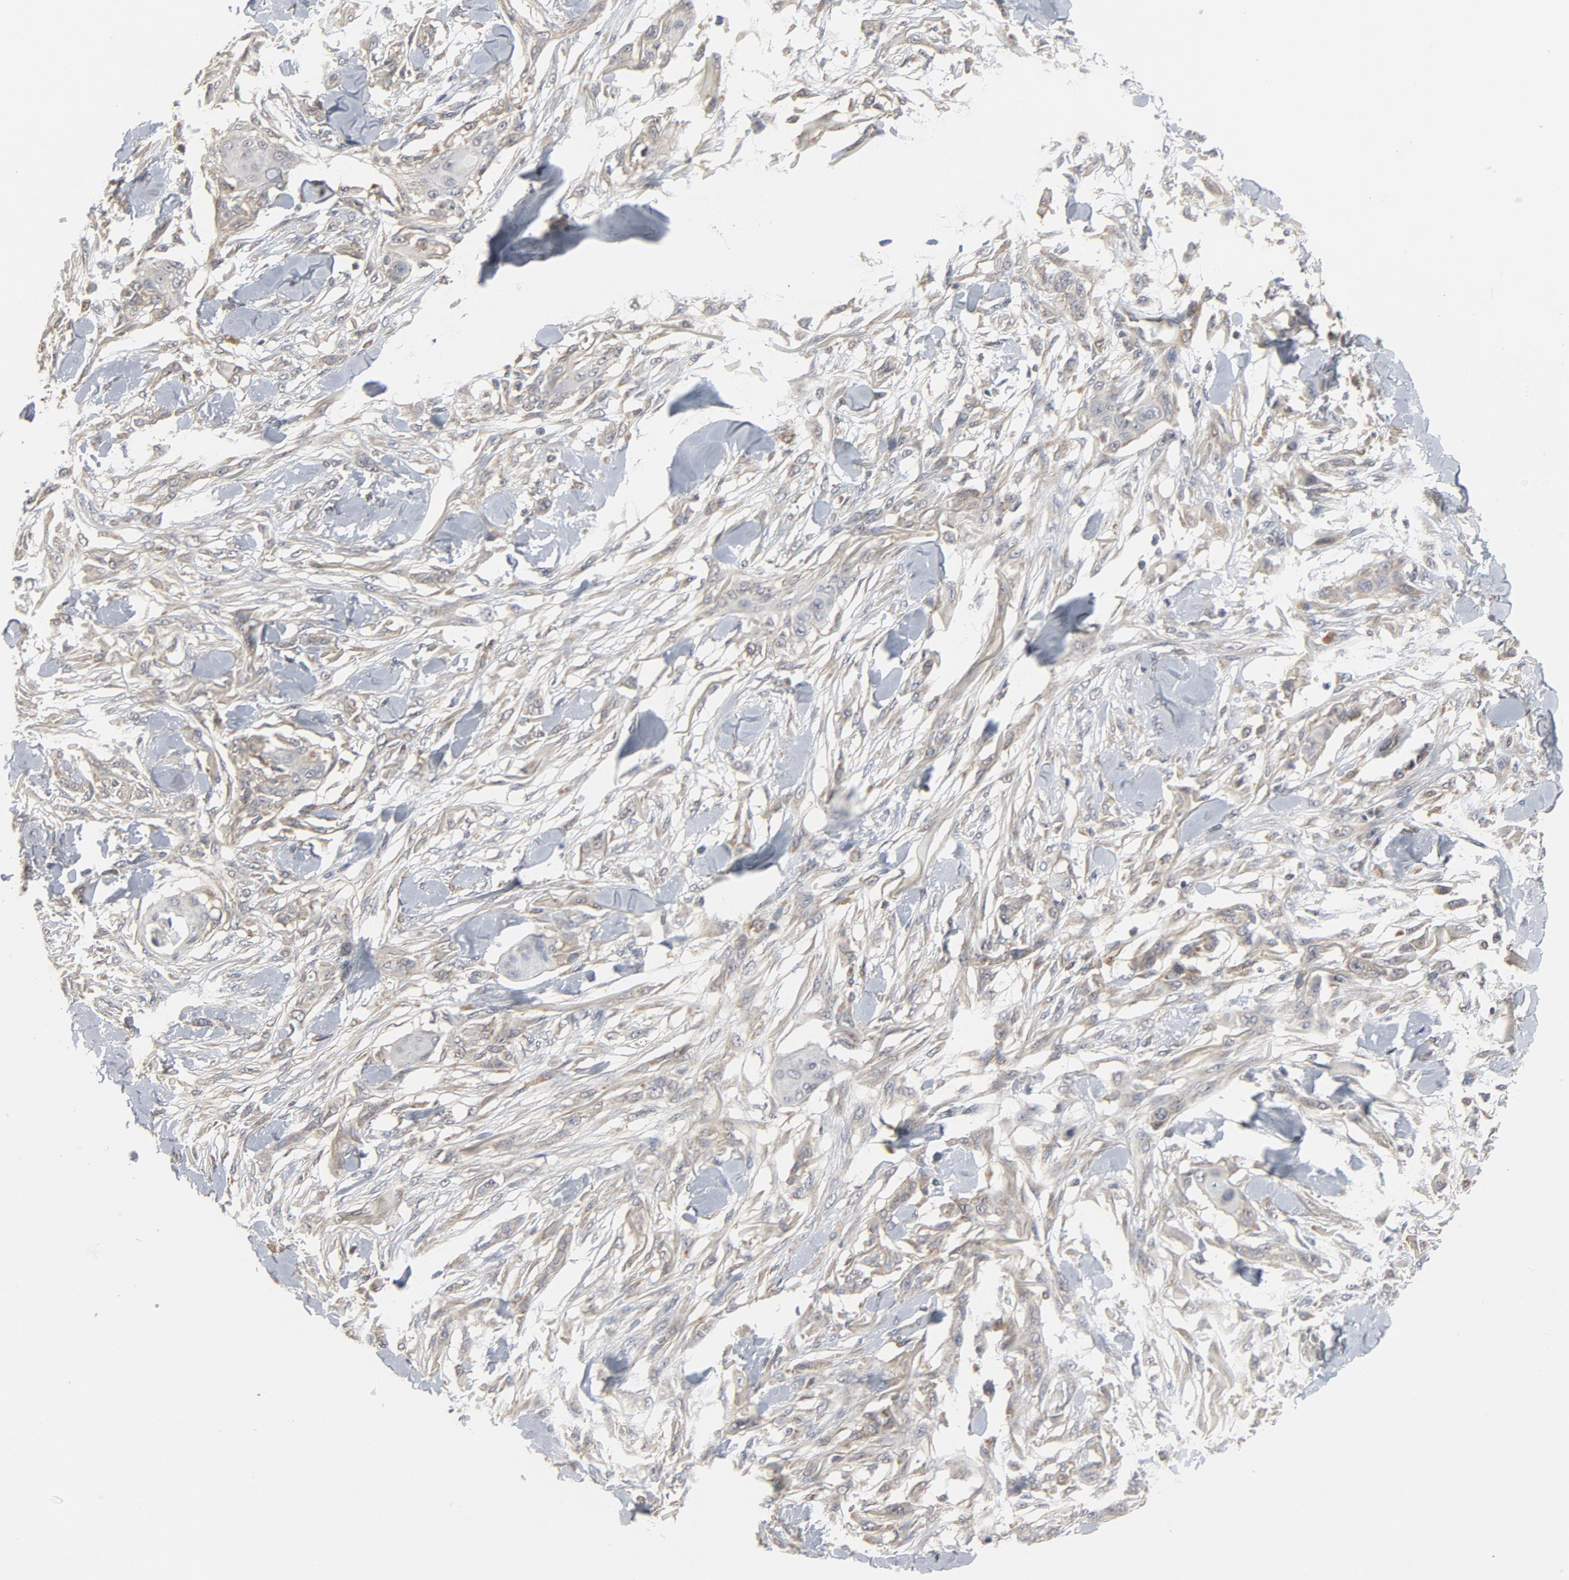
{"staining": {"intensity": "weak", "quantity": ">75%", "location": "cytoplasmic/membranous"}, "tissue": "skin cancer", "cell_type": "Tumor cells", "image_type": "cancer", "snomed": [{"axis": "morphology", "description": "Normal tissue, NOS"}, {"axis": "morphology", "description": "Squamous cell carcinoma, NOS"}, {"axis": "topography", "description": "Skin"}], "caption": "Skin squamous cell carcinoma was stained to show a protein in brown. There is low levels of weak cytoplasmic/membranous staining in approximately >75% of tumor cells. (IHC, brightfield microscopy, high magnification).", "gene": "C14orf119", "patient": {"sex": "female", "age": 59}}